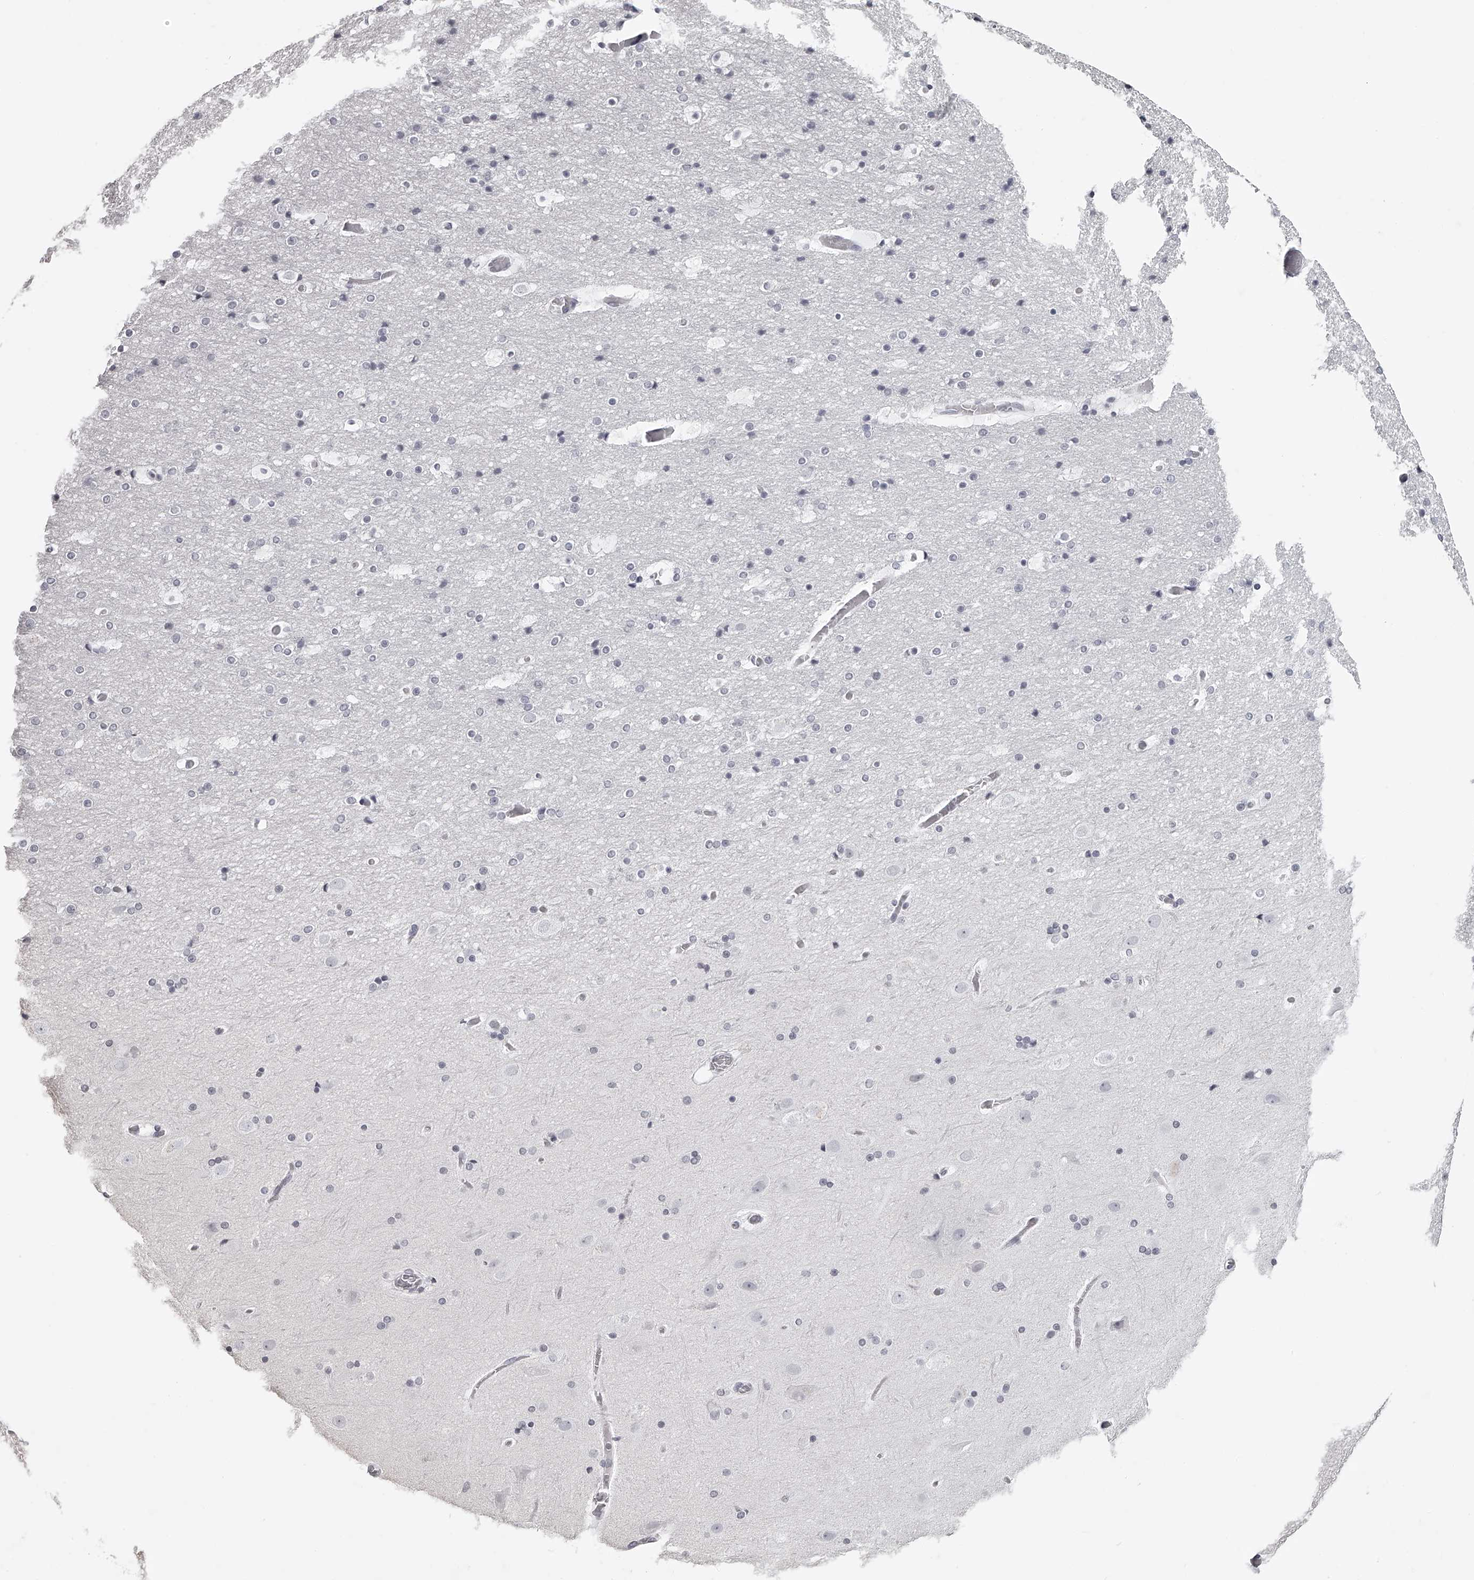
{"staining": {"intensity": "negative", "quantity": "none", "location": "none"}, "tissue": "cerebral cortex", "cell_type": "Endothelial cells", "image_type": "normal", "snomed": [{"axis": "morphology", "description": "Normal tissue, NOS"}, {"axis": "topography", "description": "Cerebral cortex"}], "caption": "Immunohistochemical staining of normal cerebral cortex reveals no significant positivity in endothelial cells. (IHC, brightfield microscopy, high magnification).", "gene": "SEC11C", "patient": {"sex": "male", "age": 57}}